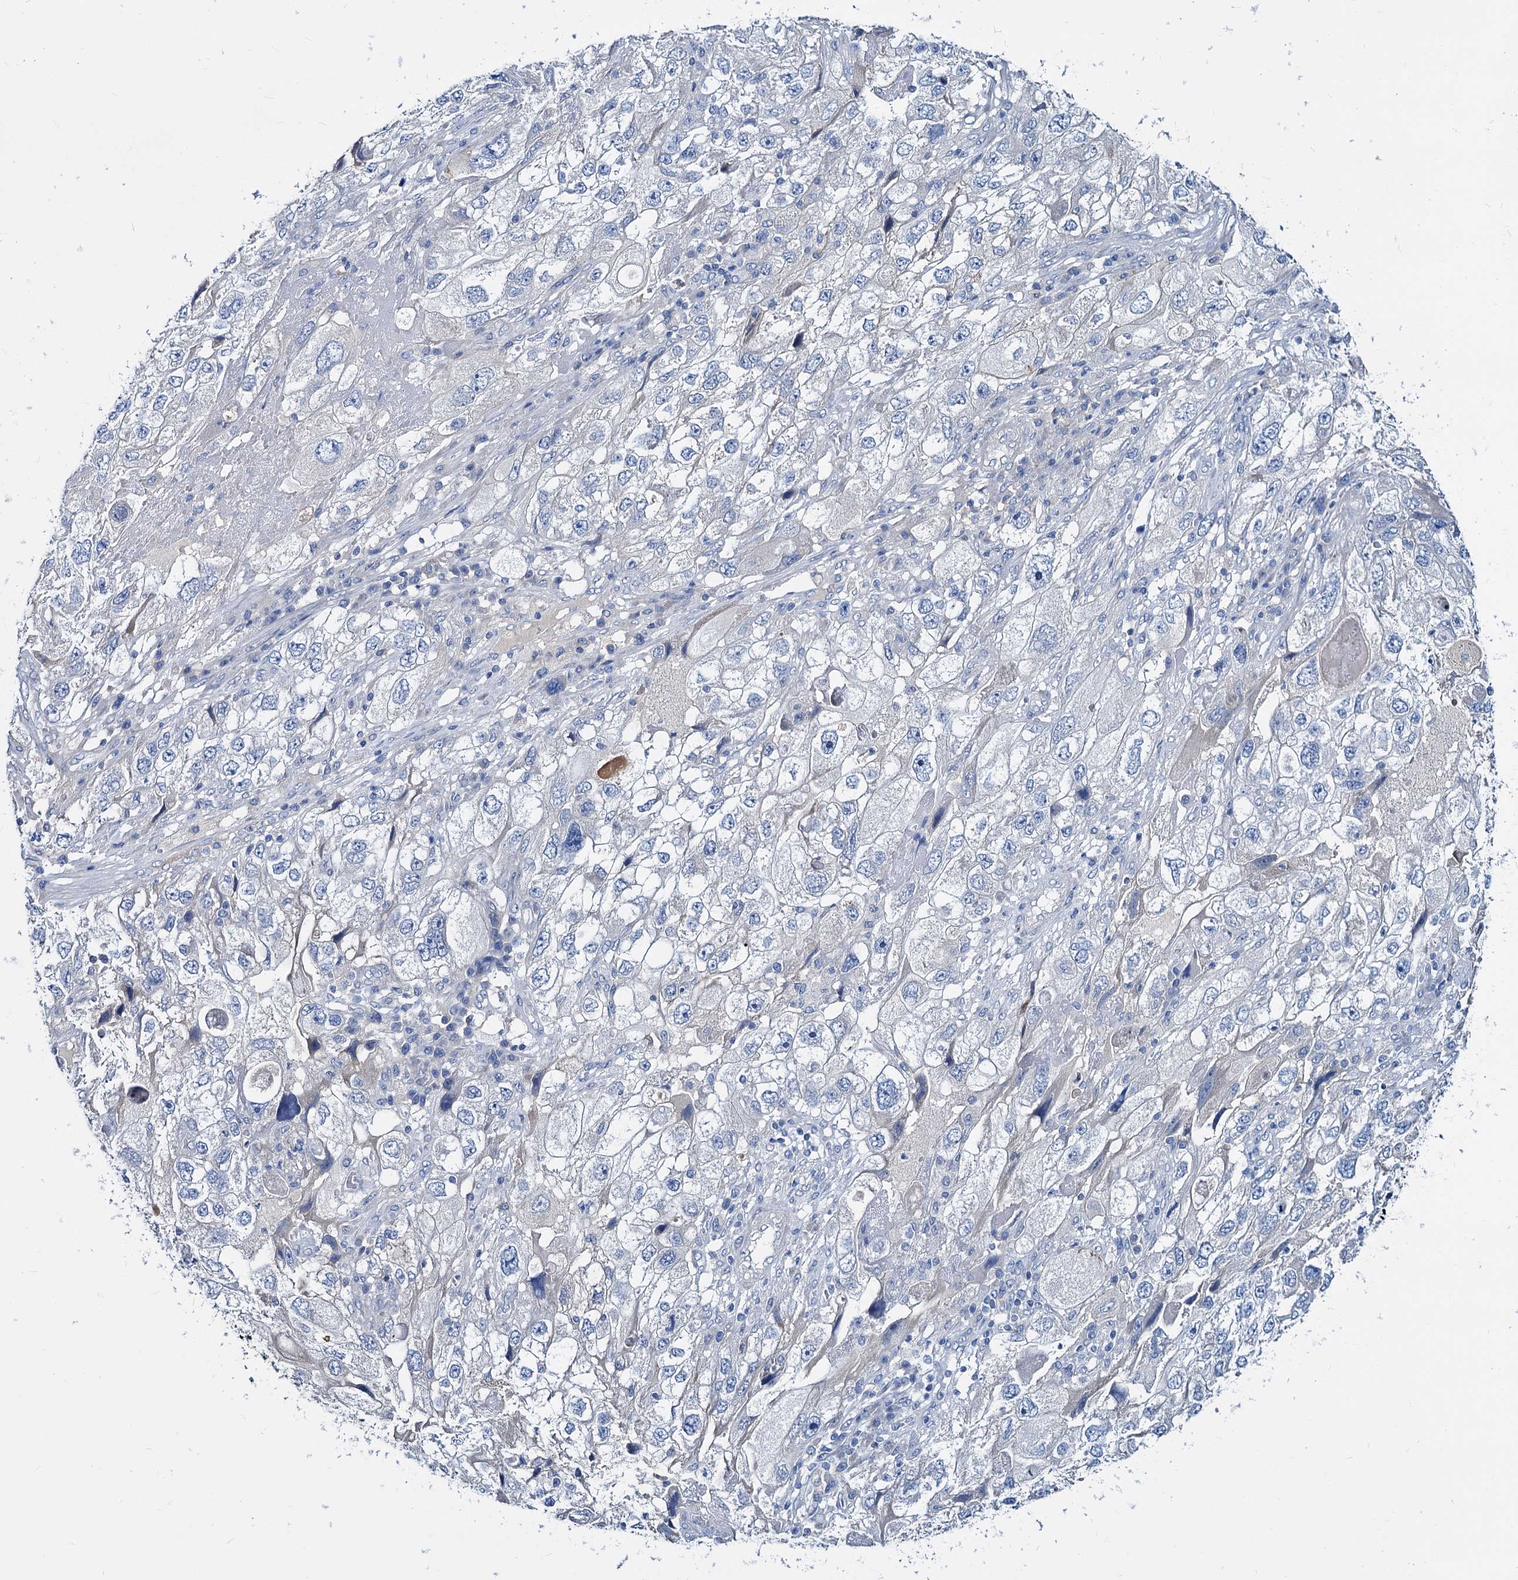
{"staining": {"intensity": "negative", "quantity": "none", "location": "none"}, "tissue": "endometrial cancer", "cell_type": "Tumor cells", "image_type": "cancer", "snomed": [{"axis": "morphology", "description": "Adenocarcinoma, NOS"}, {"axis": "topography", "description": "Endometrium"}], "caption": "DAB (3,3'-diaminobenzidine) immunohistochemical staining of endometrial adenocarcinoma reveals no significant expression in tumor cells.", "gene": "DYDC2", "patient": {"sex": "female", "age": 49}}